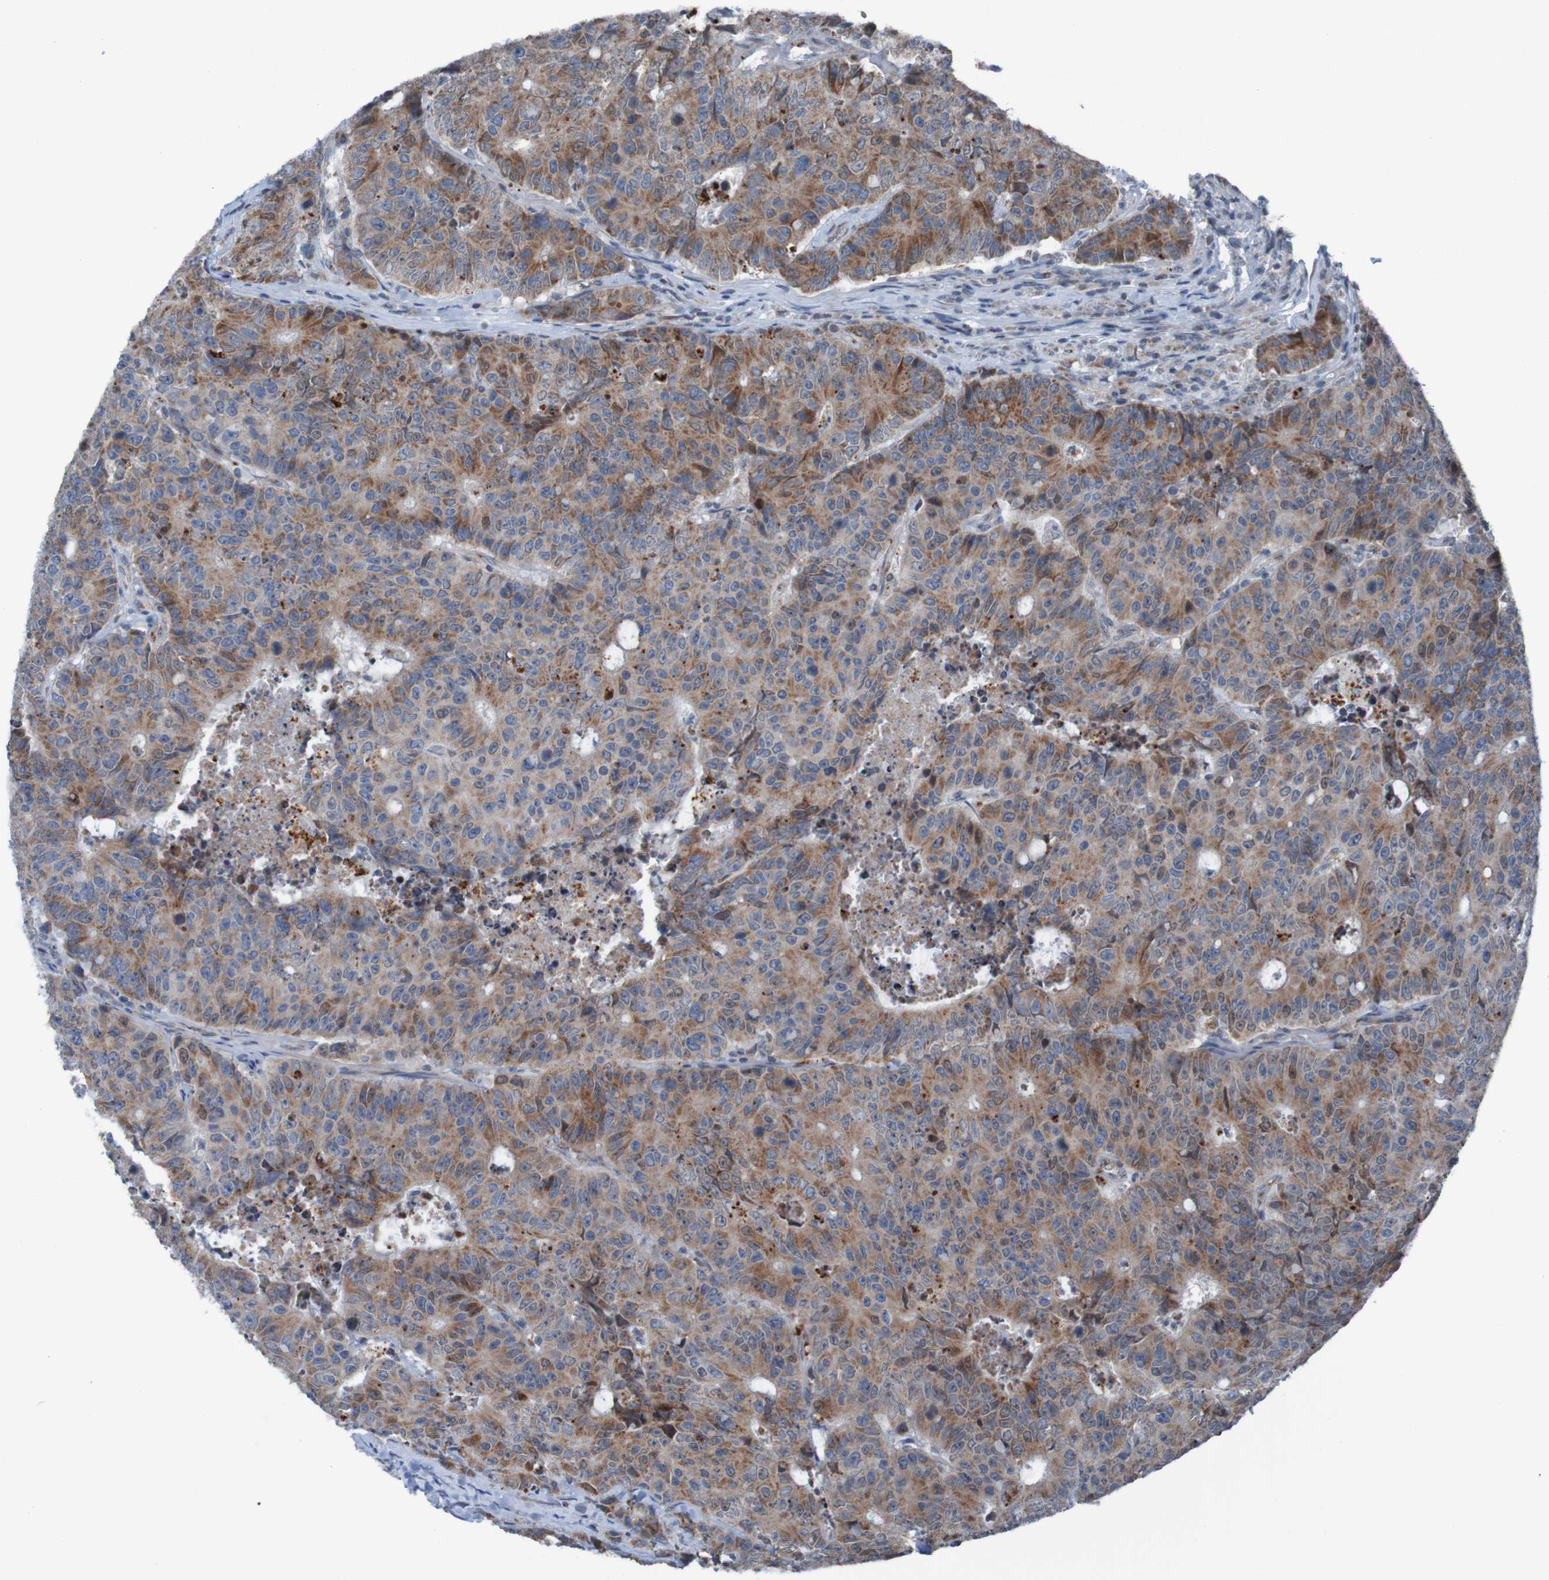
{"staining": {"intensity": "moderate", "quantity": "25%-75%", "location": "cytoplasmic/membranous"}, "tissue": "colorectal cancer", "cell_type": "Tumor cells", "image_type": "cancer", "snomed": [{"axis": "morphology", "description": "Adenocarcinoma, NOS"}, {"axis": "topography", "description": "Colon"}], "caption": "A brown stain labels moderate cytoplasmic/membranous expression of a protein in adenocarcinoma (colorectal) tumor cells.", "gene": "UNG", "patient": {"sex": "female", "age": 86}}